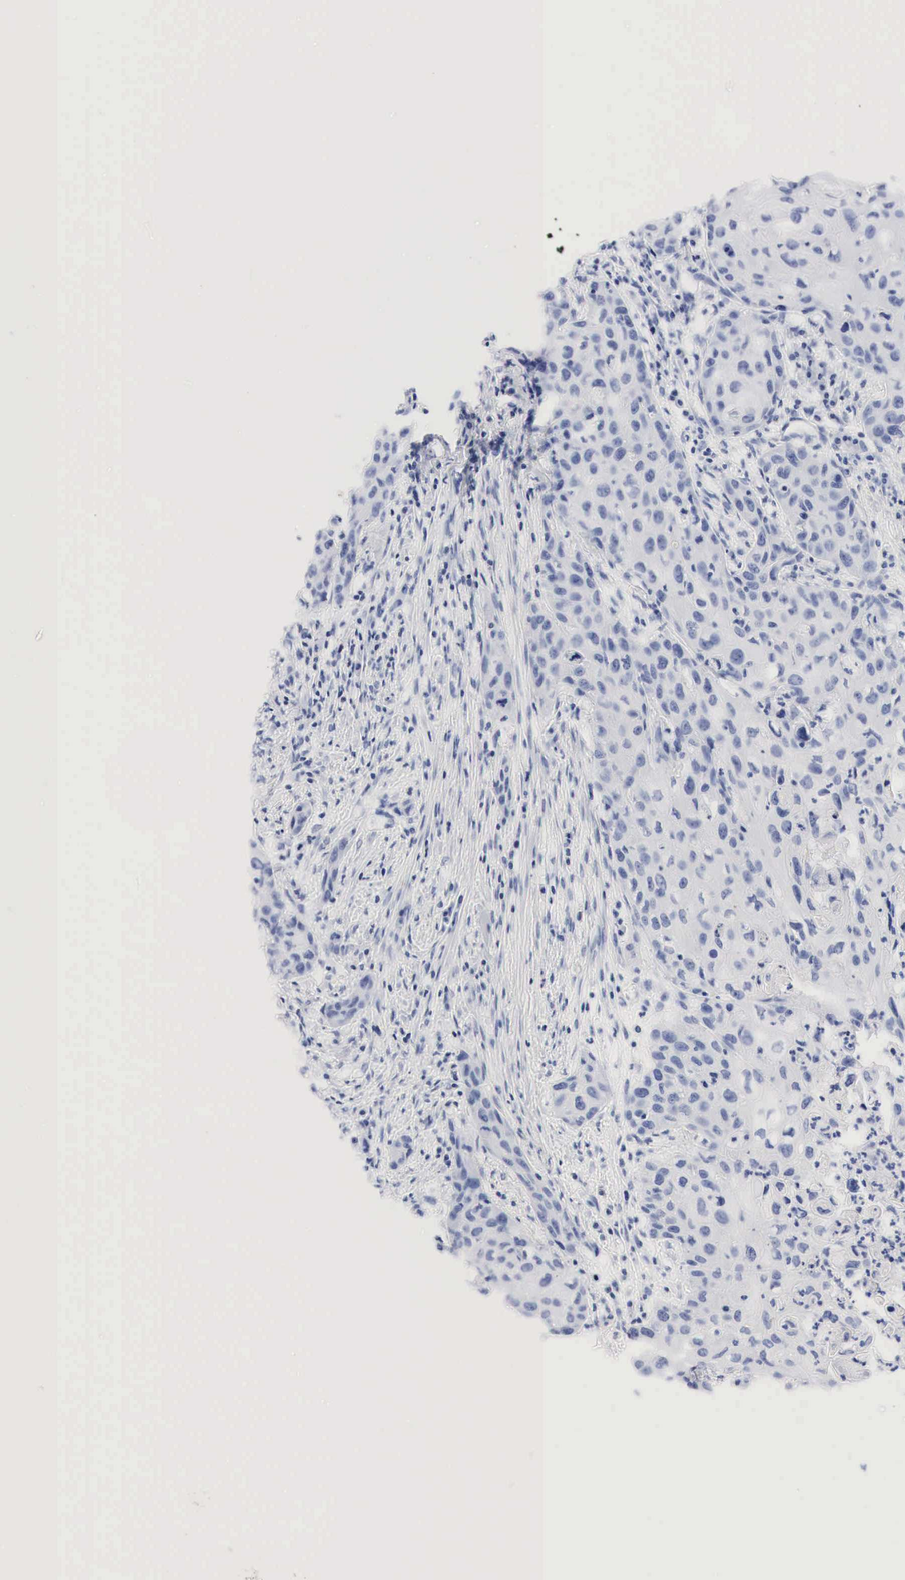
{"staining": {"intensity": "negative", "quantity": "none", "location": "none"}, "tissue": "urothelial cancer", "cell_type": "Tumor cells", "image_type": "cancer", "snomed": [{"axis": "morphology", "description": "Urothelial carcinoma, High grade"}, {"axis": "topography", "description": "Urinary bladder"}], "caption": "Immunohistochemistry (IHC) of human urothelial cancer displays no staining in tumor cells.", "gene": "NKX2-1", "patient": {"sex": "male", "age": 54}}